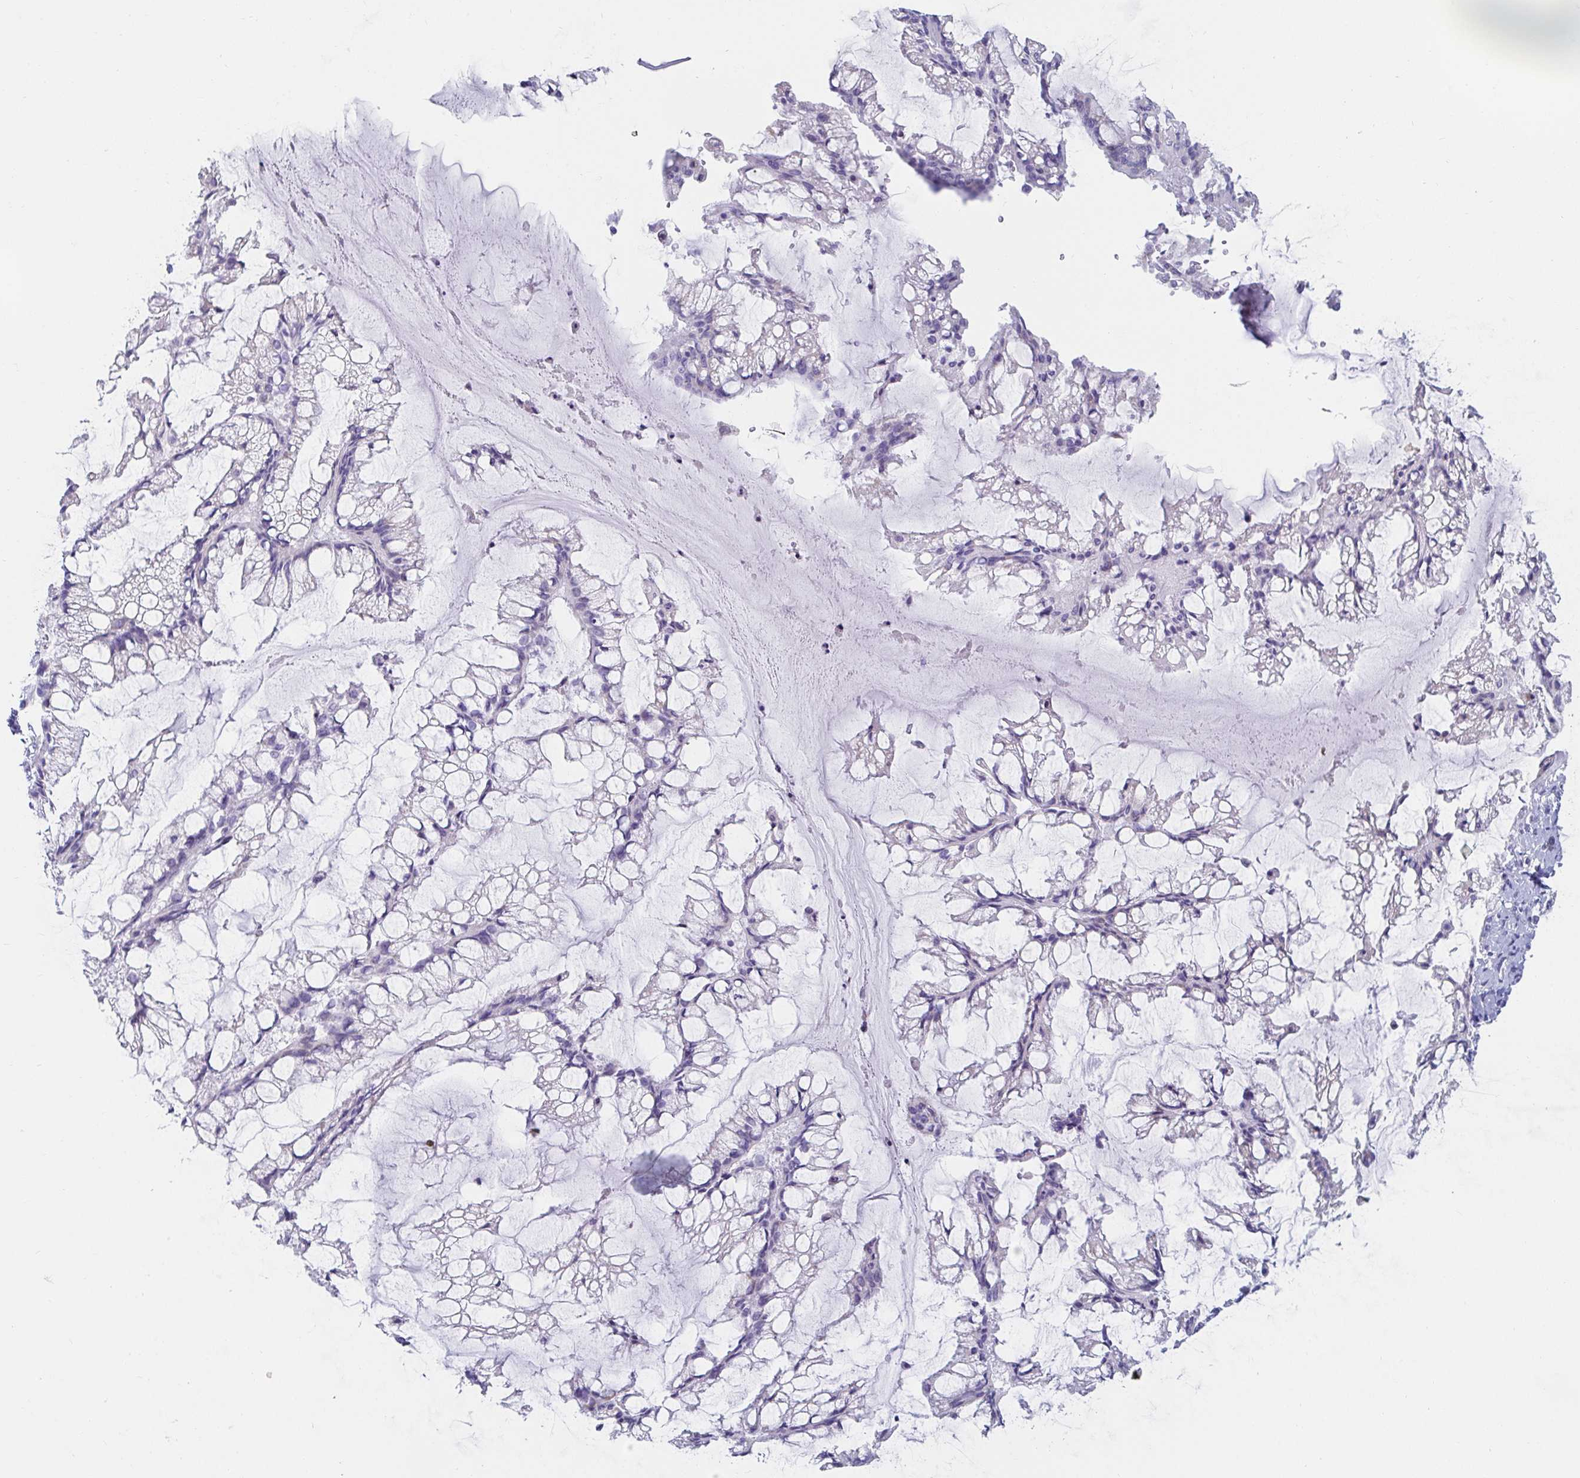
{"staining": {"intensity": "negative", "quantity": "none", "location": "none"}, "tissue": "ovarian cancer", "cell_type": "Tumor cells", "image_type": "cancer", "snomed": [{"axis": "morphology", "description": "Cystadenocarcinoma, mucinous, NOS"}, {"axis": "topography", "description": "Ovary"}], "caption": "Immunohistochemical staining of human ovarian mucinous cystadenocarcinoma shows no significant staining in tumor cells. Nuclei are stained in blue.", "gene": "C4orf17", "patient": {"sex": "female", "age": 73}}